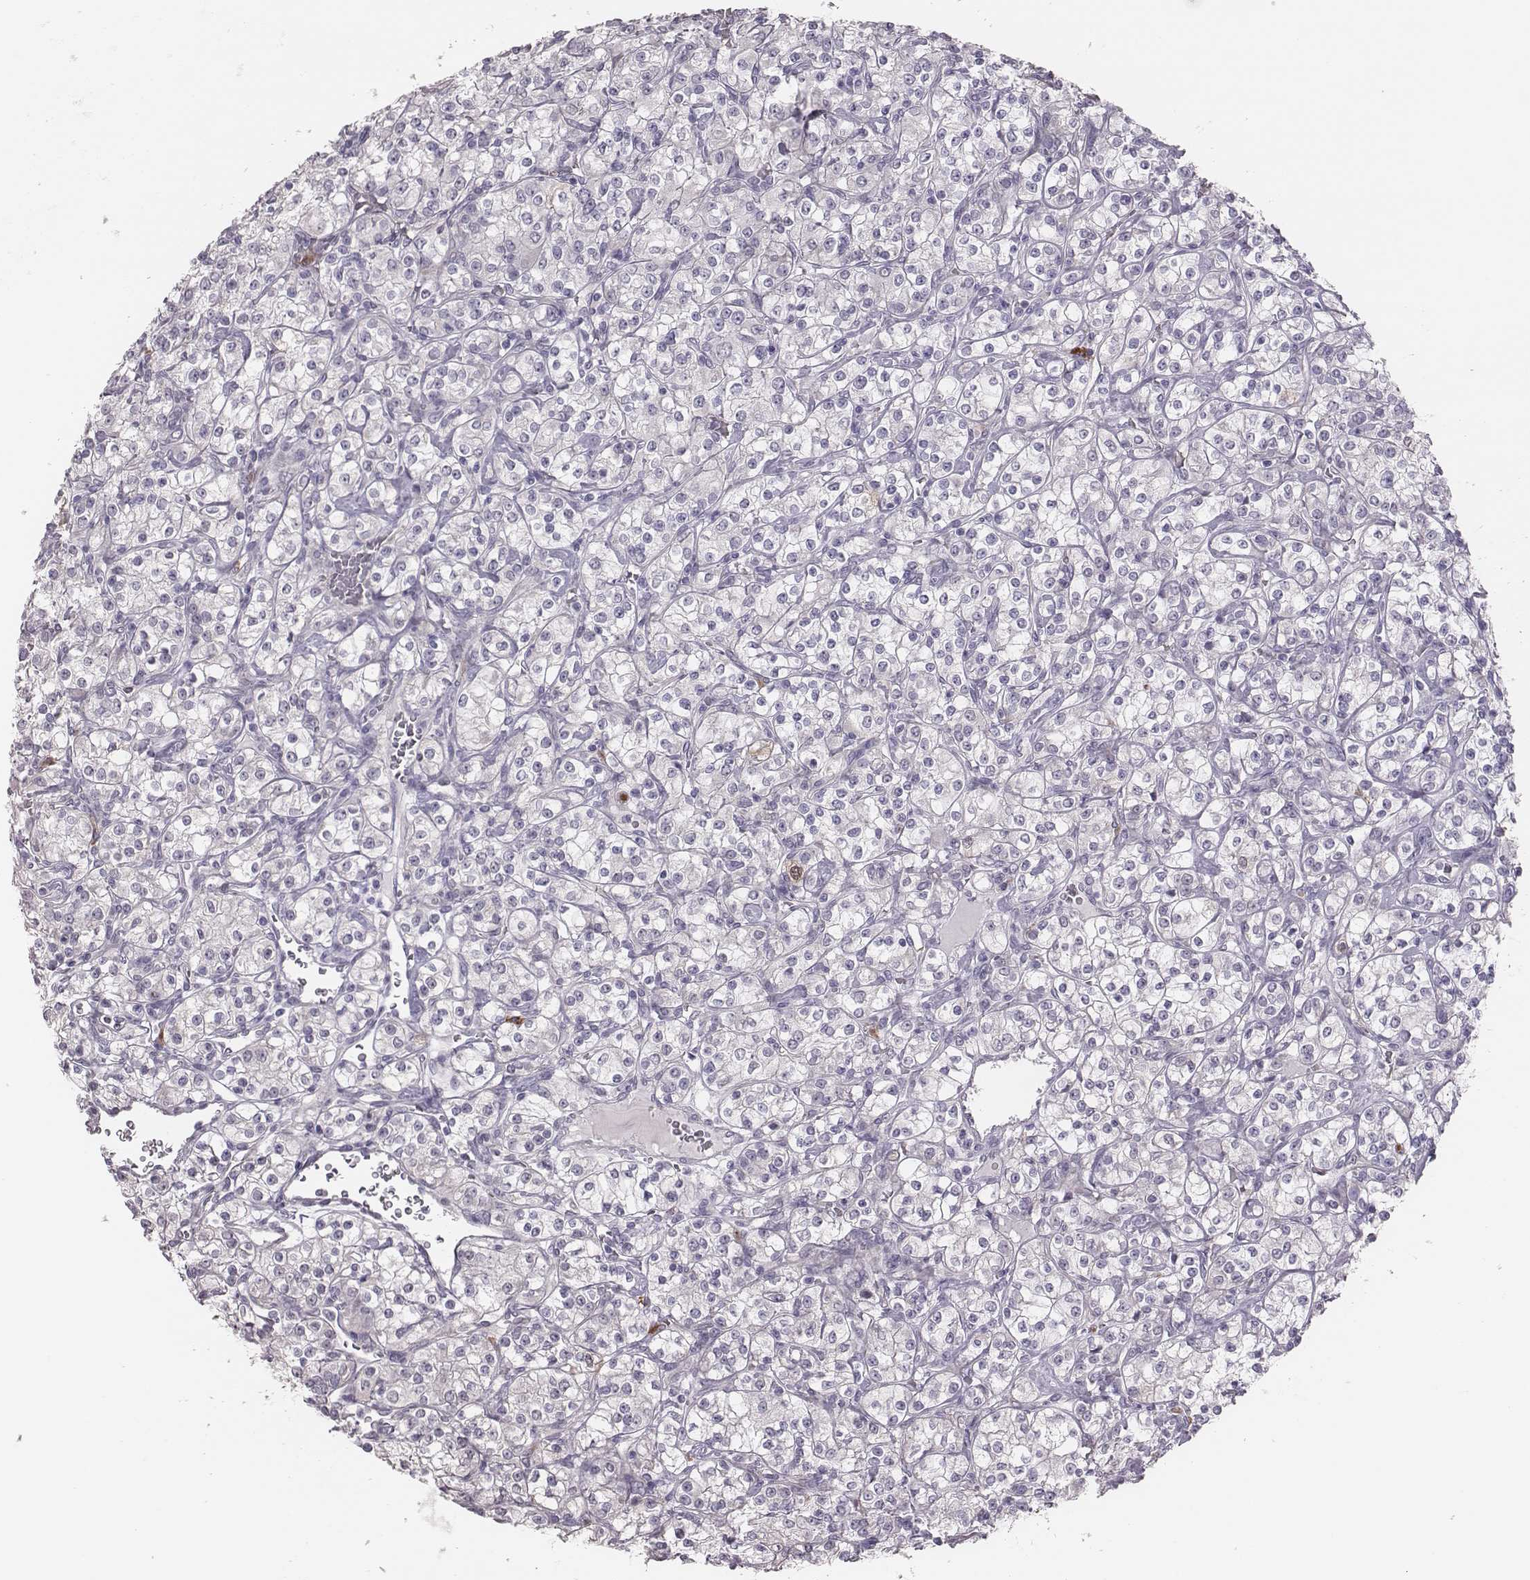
{"staining": {"intensity": "negative", "quantity": "none", "location": "none"}, "tissue": "renal cancer", "cell_type": "Tumor cells", "image_type": "cancer", "snomed": [{"axis": "morphology", "description": "Adenocarcinoma, NOS"}, {"axis": "topography", "description": "Kidney"}], "caption": "Adenocarcinoma (renal) stained for a protein using IHC exhibits no staining tumor cells.", "gene": "PBK", "patient": {"sex": "male", "age": 77}}